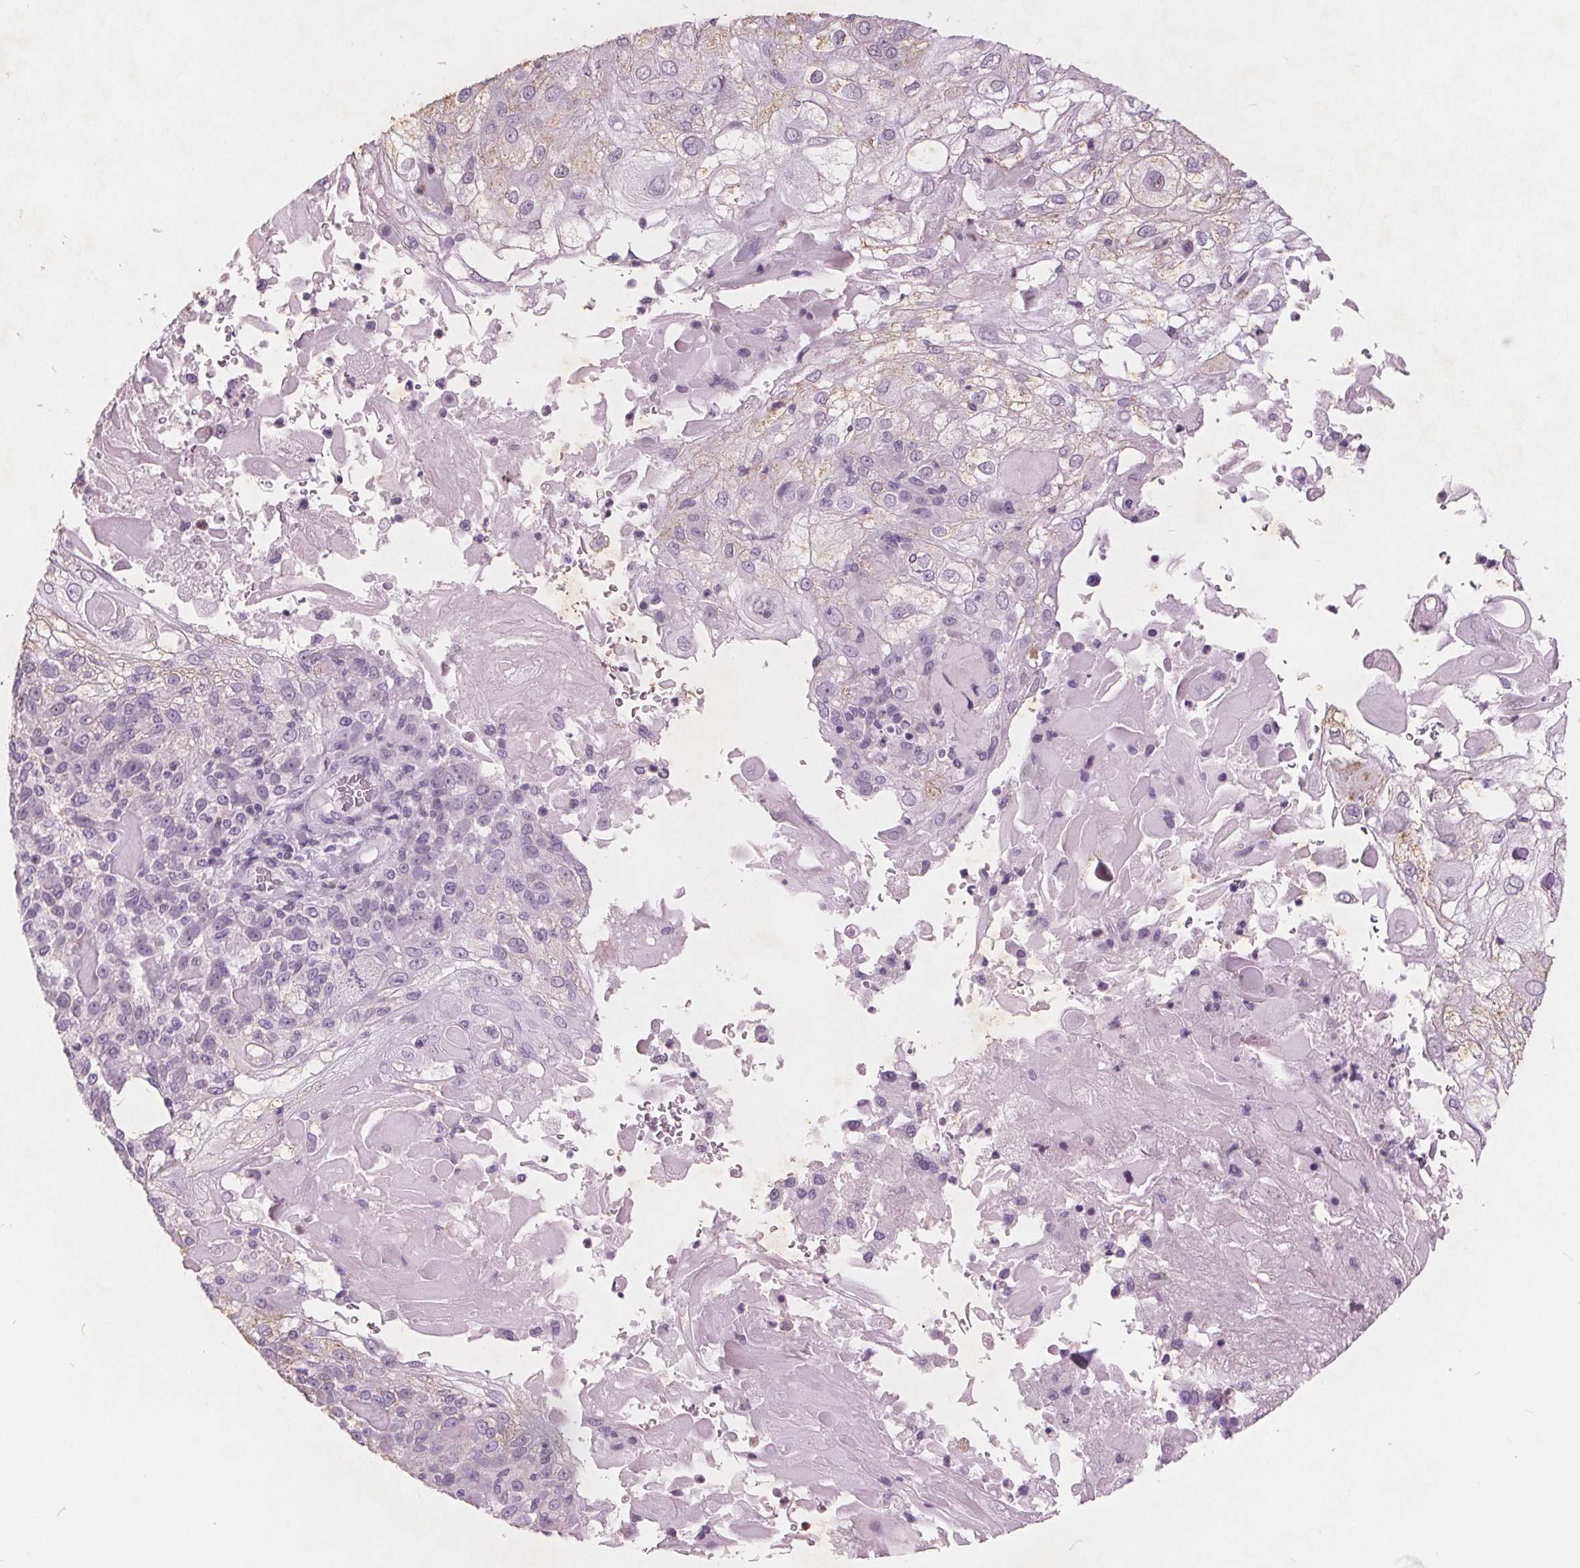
{"staining": {"intensity": "negative", "quantity": "none", "location": "none"}, "tissue": "skin cancer", "cell_type": "Tumor cells", "image_type": "cancer", "snomed": [{"axis": "morphology", "description": "Normal tissue, NOS"}, {"axis": "morphology", "description": "Squamous cell carcinoma, NOS"}, {"axis": "topography", "description": "Skin"}], "caption": "Protein analysis of skin cancer displays no significant staining in tumor cells.", "gene": "PTPN14", "patient": {"sex": "female", "age": 83}}